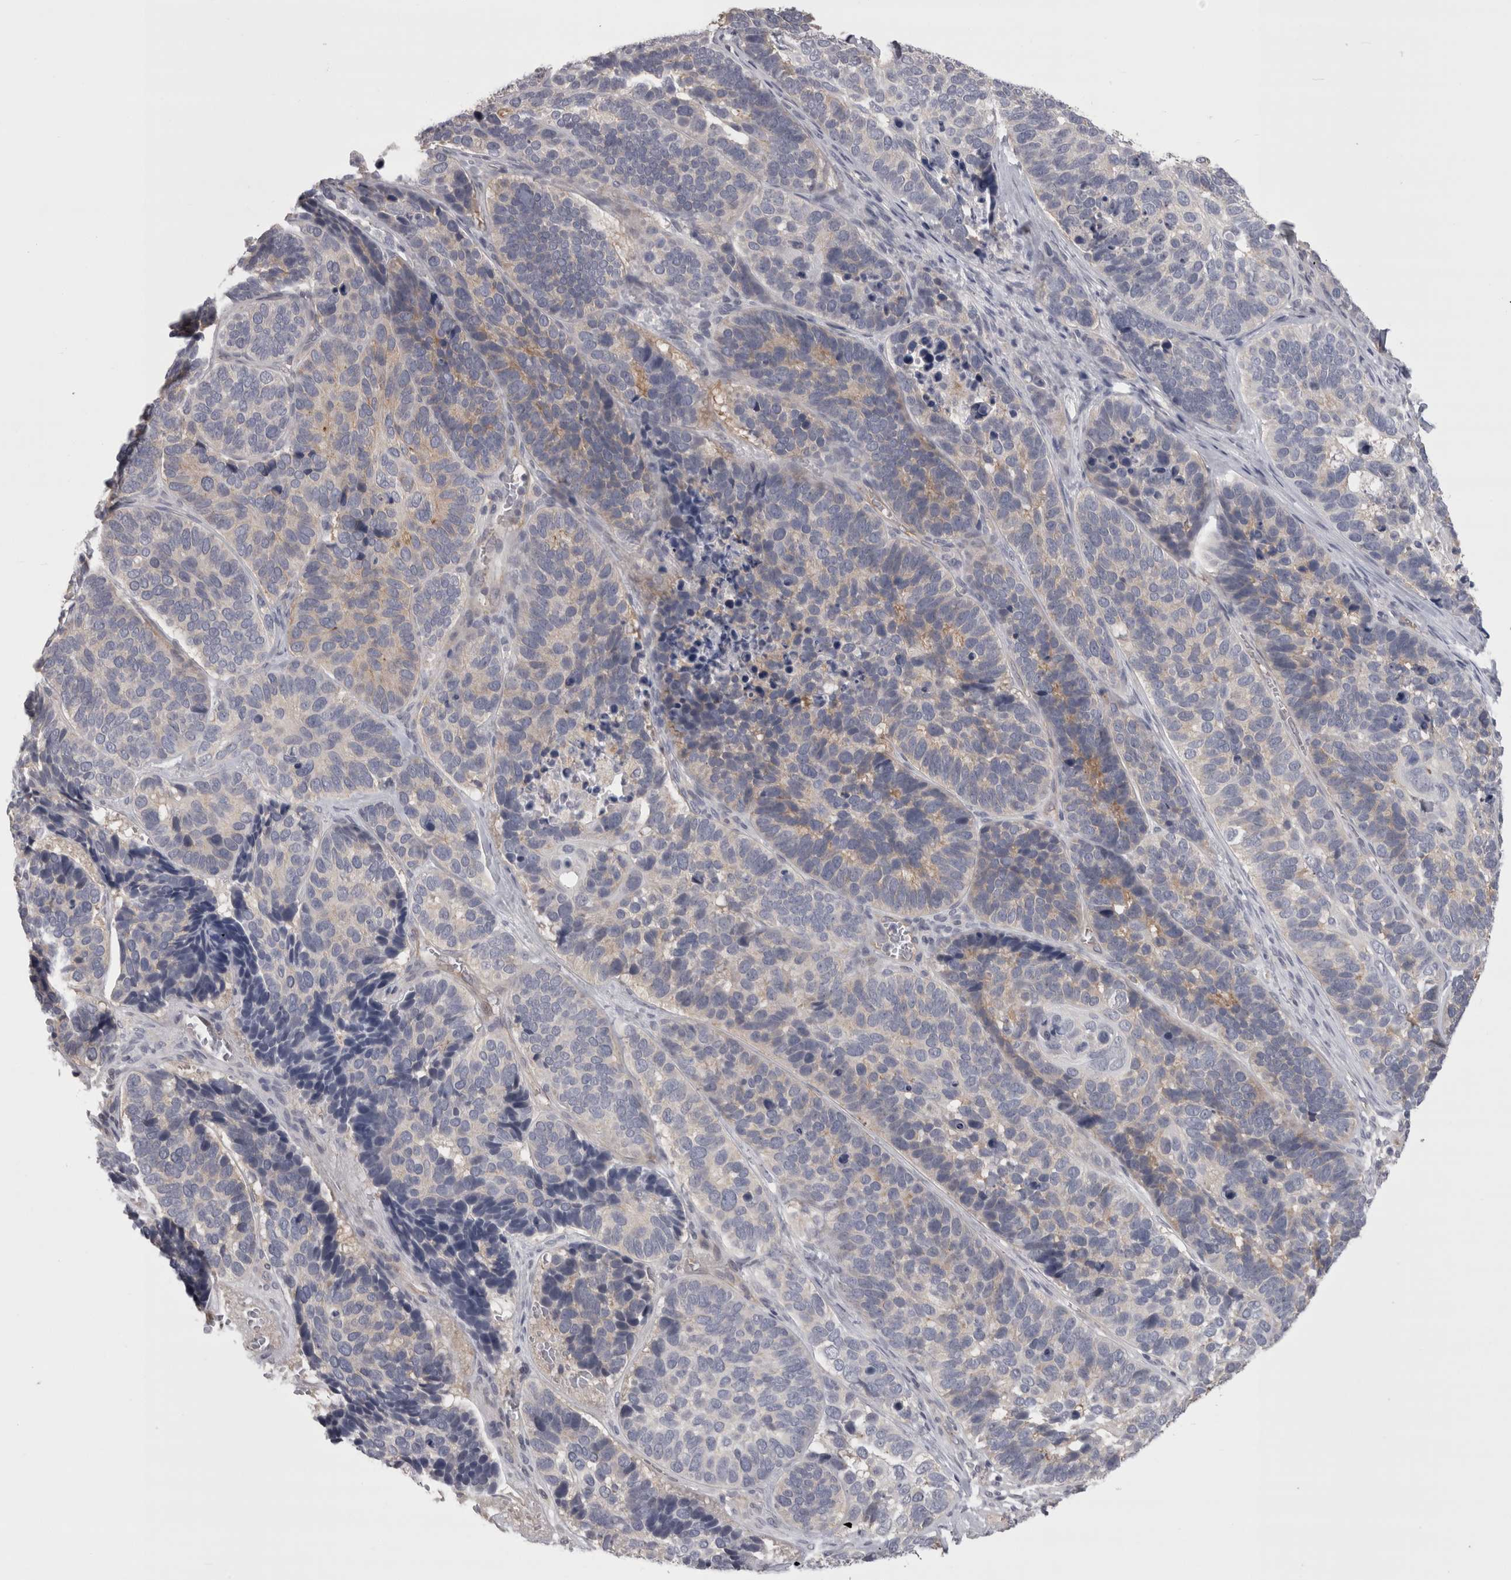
{"staining": {"intensity": "weak", "quantity": "<25%", "location": "cytoplasmic/membranous"}, "tissue": "skin cancer", "cell_type": "Tumor cells", "image_type": "cancer", "snomed": [{"axis": "morphology", "description": "Basal cell carcinoma"}, {"axis": "topography", "description": "Skin"}], "caption": "The IHC histopathology image has no significant staining in tumor cells of skin basal cell carcinoma tissue.", "gene": "LYZL6", "patient": {"sex": "male", "age": 62}}